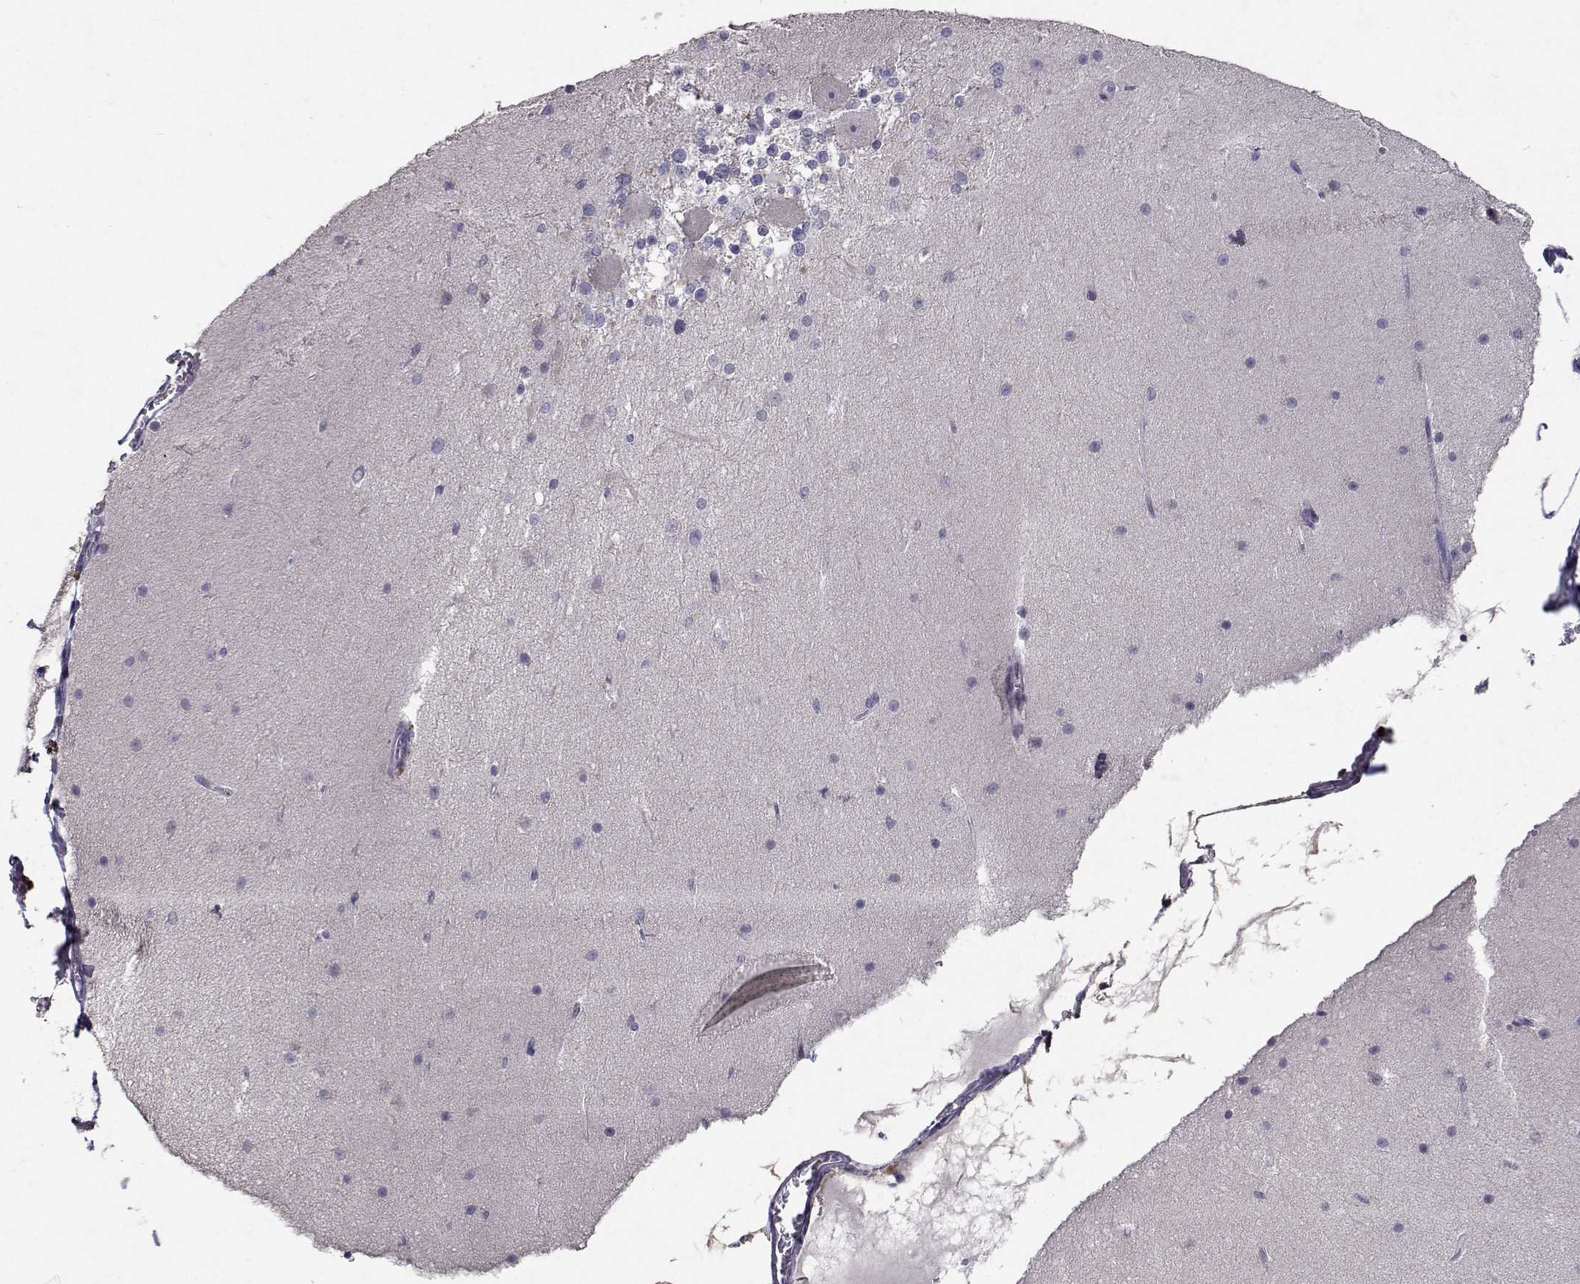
{"staining": {"intensity": "weak", "quantity": "<25%", "location": "cytoplasmic/membranous"}, "tissue": "cerebellum", "cell_type": "Cells in granular layer", "image_type": "normal", "snomed": [{"axis": "morphology", "description": "Normal tissue, NOS"}, {"axis": "topography", "description": "Cerebellum"}], "caption": "An immunohistochemistry (IHC) micrograph of unremarkable cerebellum is shown. There is no staining in cells in granular layer of cerebellum. (DAB IHC visualized using brightfield microscopy, high magnification).", "gene": "RBPJL", "patient": {"sex": "female", "age": 19}}